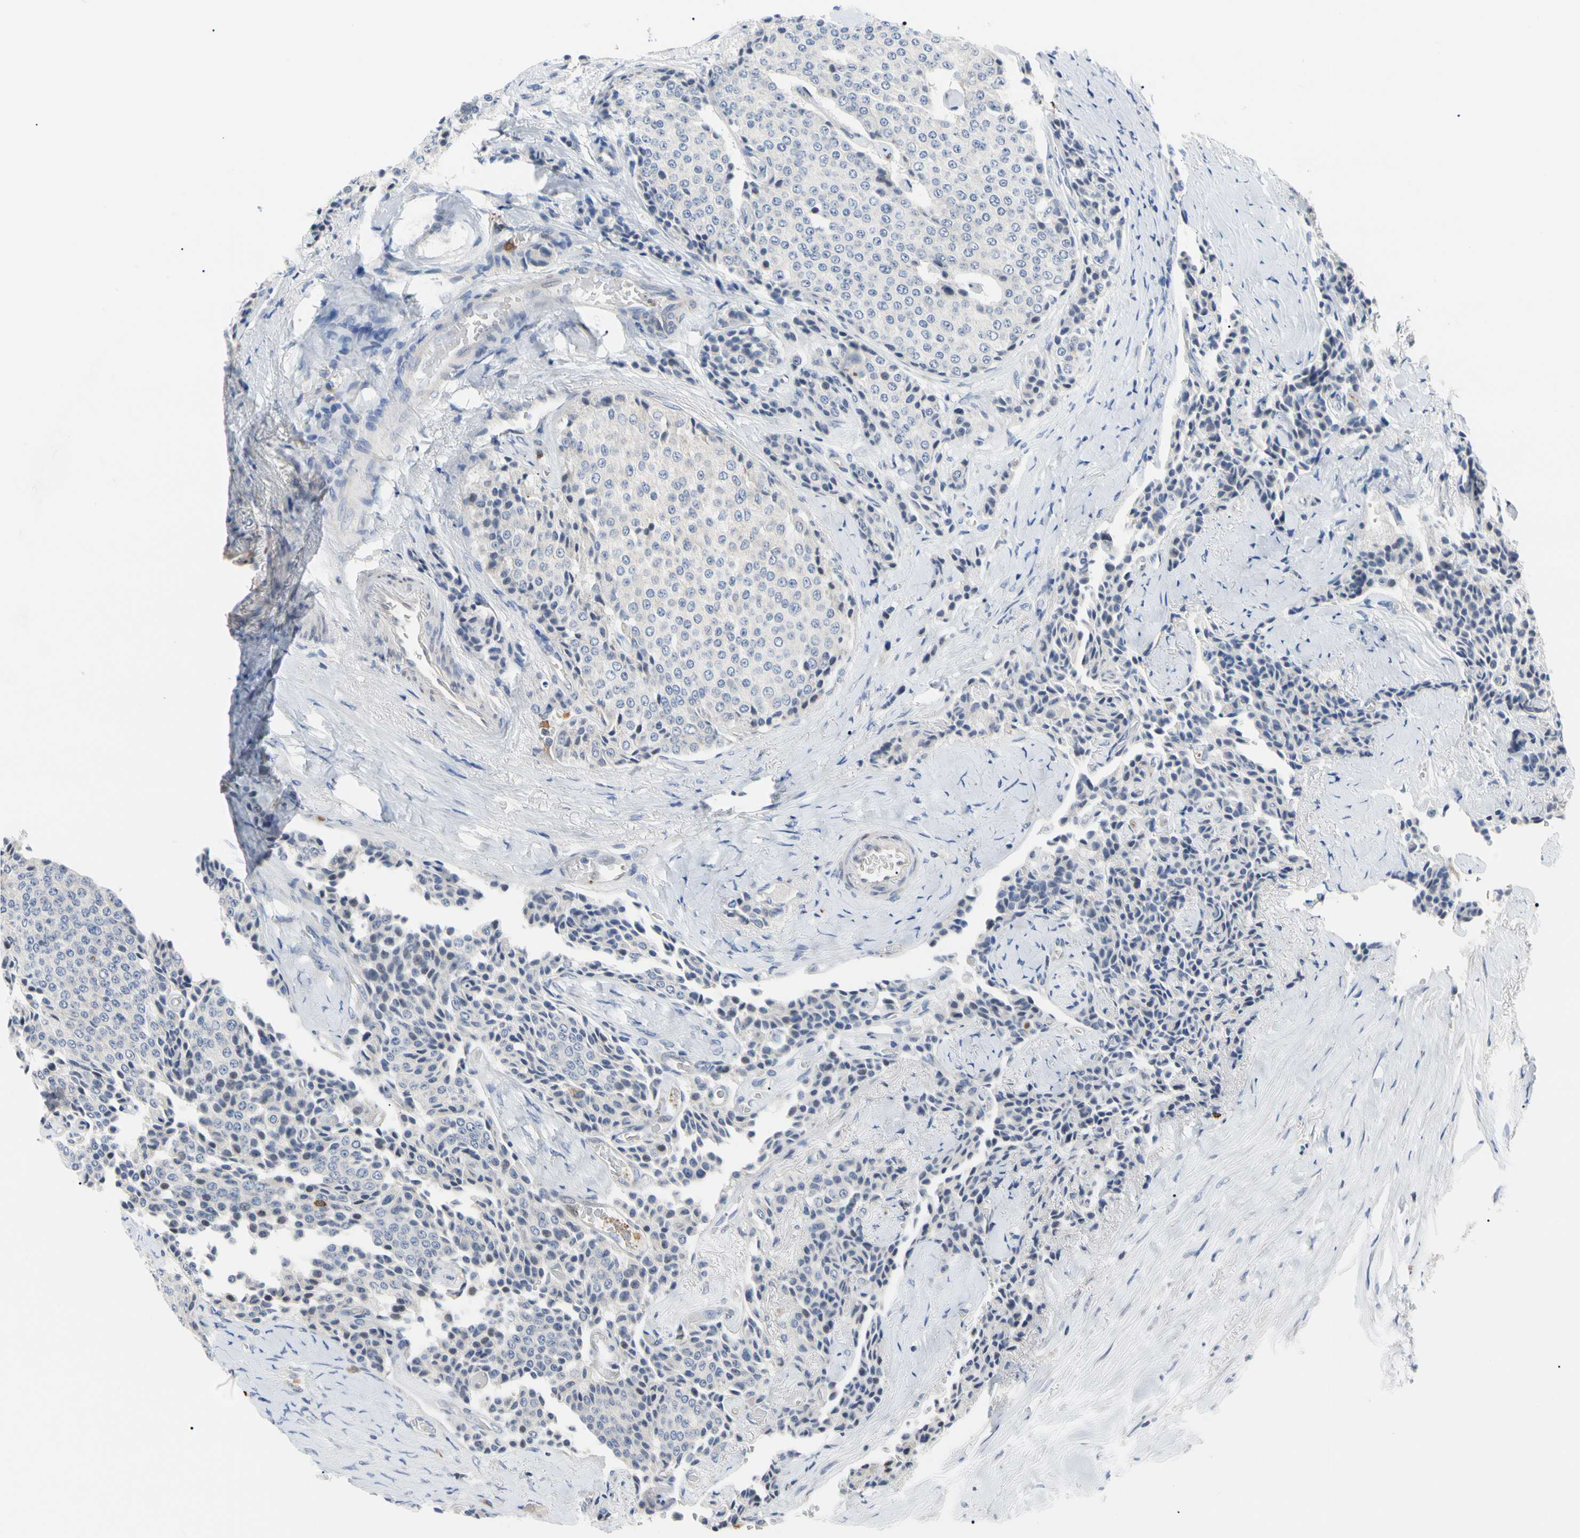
{"staining": {"intensity": "negative", "quantity": "none", "location": "none"}, "tissue": "carcinoid", "cell_type": "Tumor cells", "image_type": "cancer", "snomed": [{"axis": "morphology", "description": "Carcinoid, malignant, NOS"}, {"axis": "topography", "description": "Colon"}], "caption": "IHC photomicrograph of carcinoid stained for a protein (brown), which exhibits no staining in tumor cells.", "gene": "MCL1", "patient": {"sex": "female", "age": 61}}